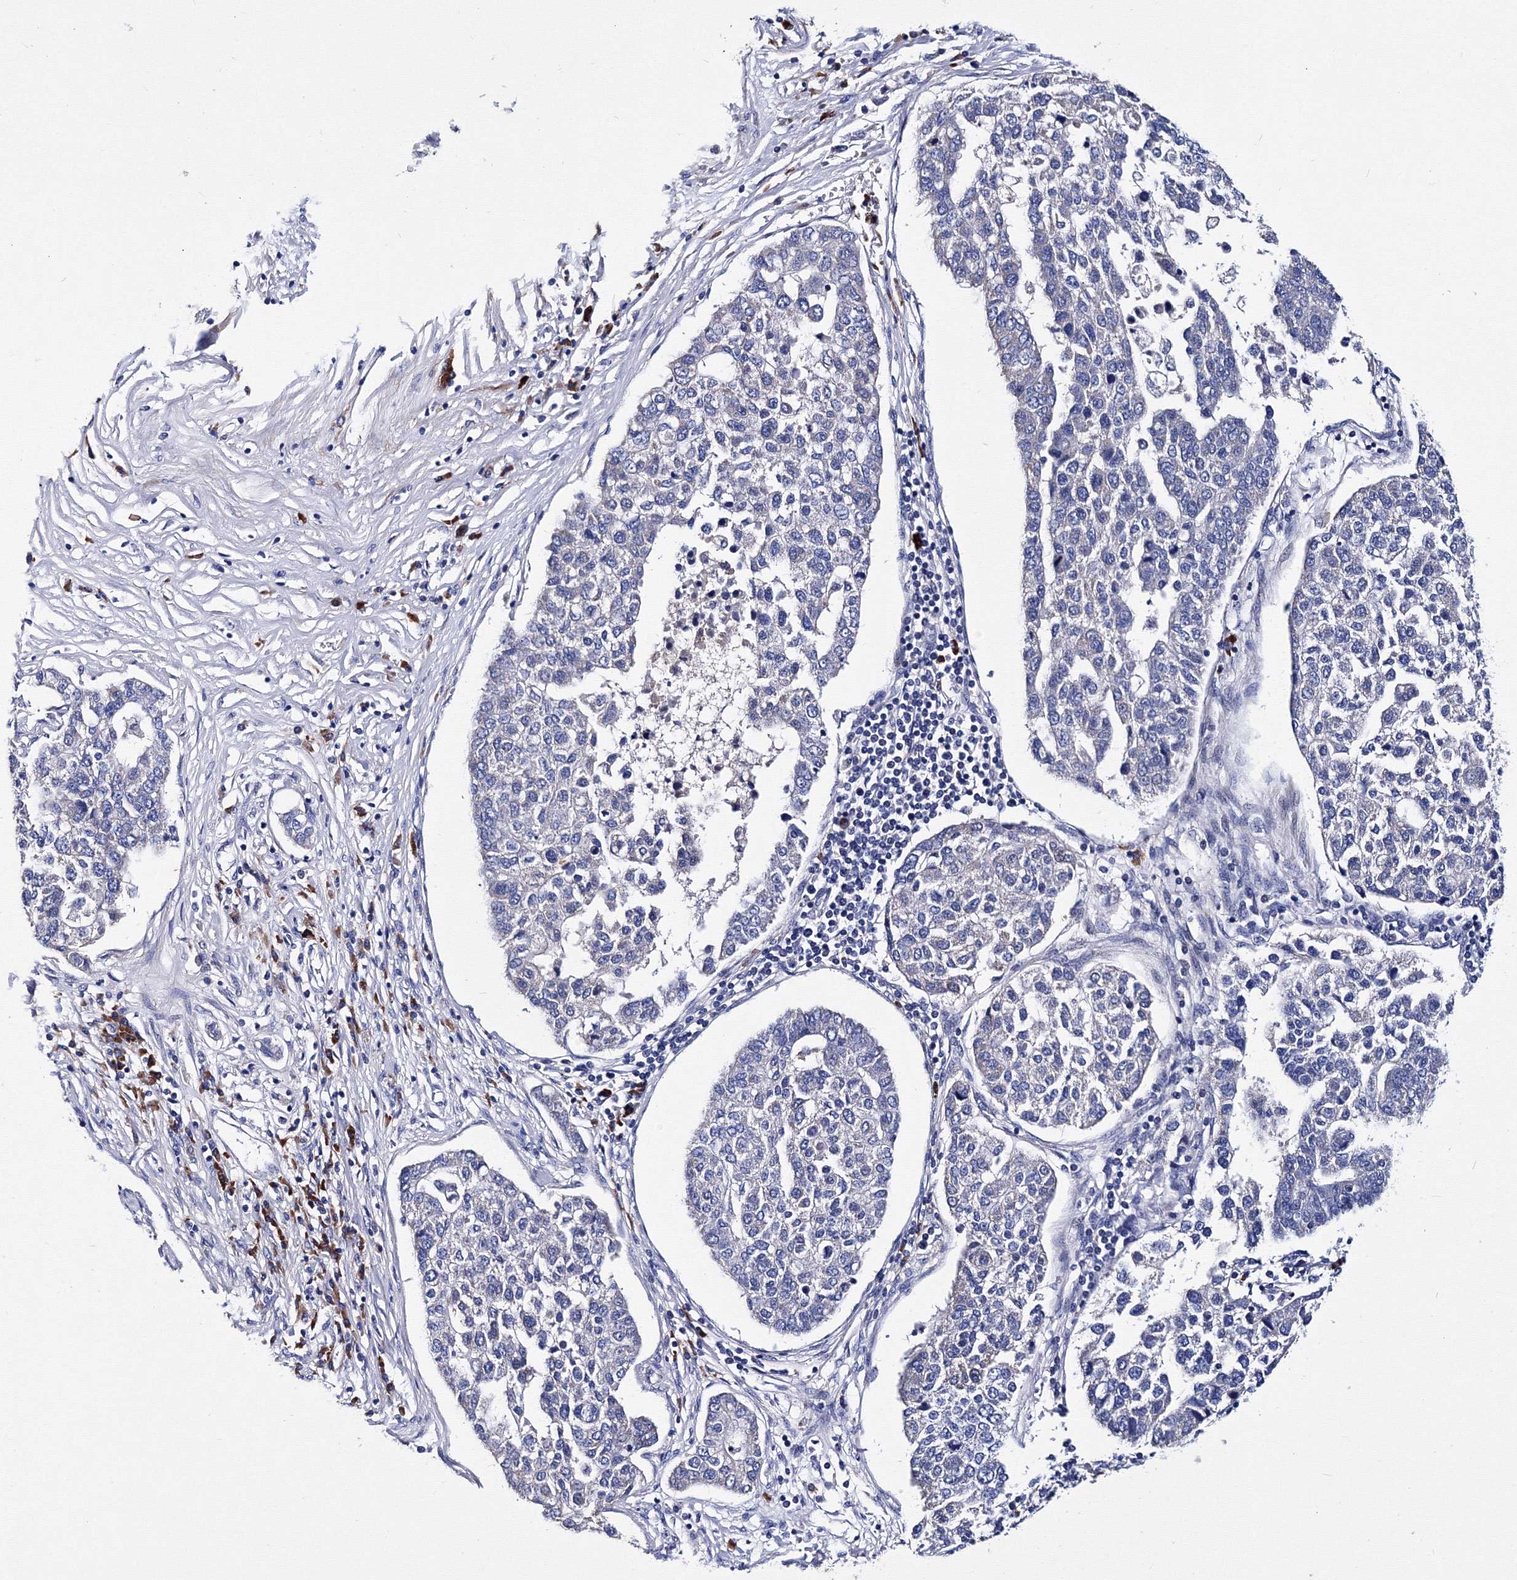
{"staining": {"intensity": "negative", "quantity": "none", "location": "none"}, "tissue": "pancreatic cancer", "cell_type": "Tumor cells", "image_type": "cancer", "snomed": [{"axis": "morphology", "description": "Adenocarcinoma, NOS"}, {"axis": "topography", "description": "Pancreas"}], "caption": "Immunohistochemistry photomicrograph of human pancreatic cancer stained for a protein (brown), which exhibits no staining in tumor cells.", "gene": "TRPM2", "patient": {"sex": "female", "age": 61}}